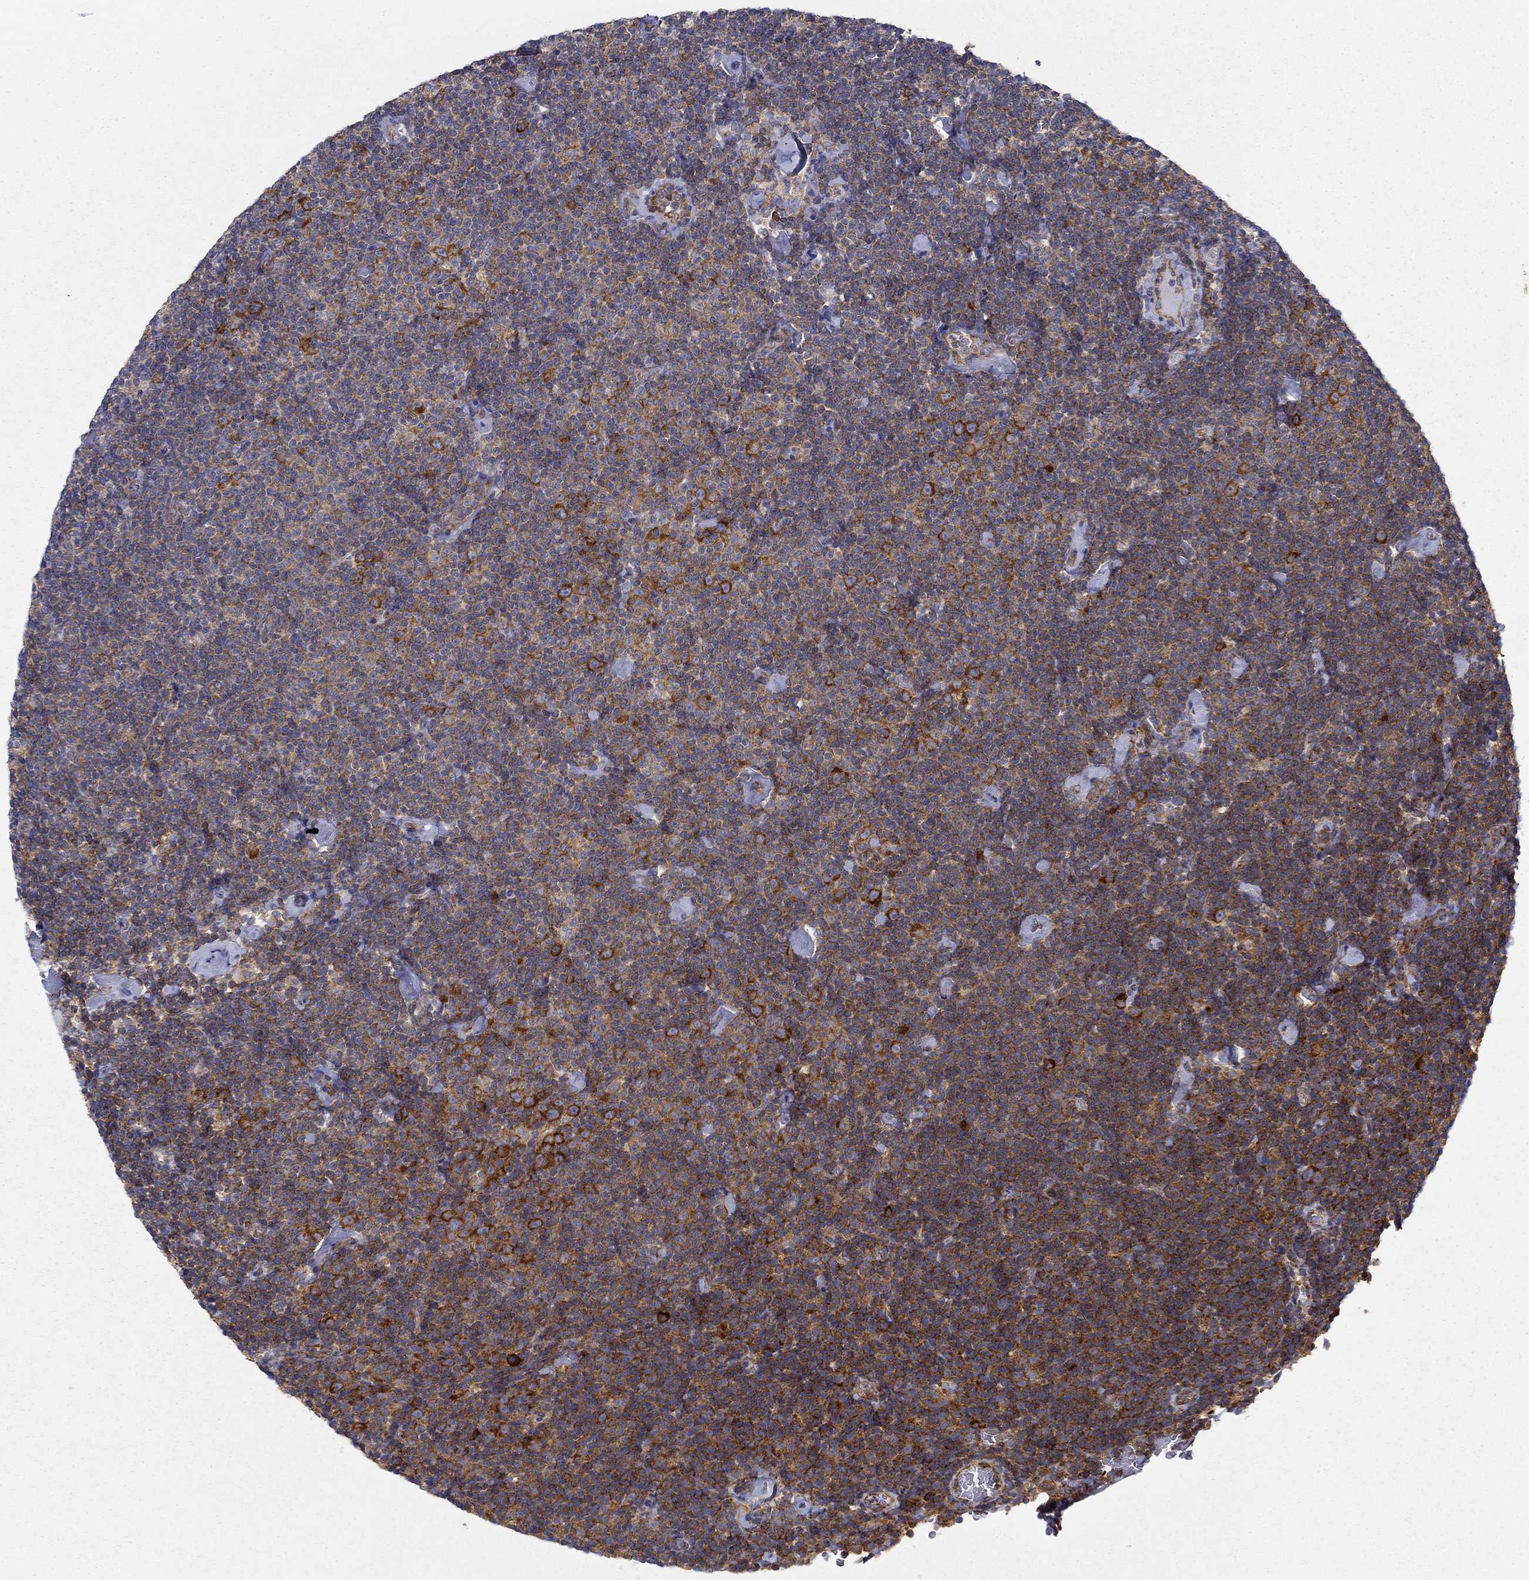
{"staining": {"intensity": "moderate", "quantity": "25%-75%", "location": "cytoplasmic/membranous"}, "tissue": "lymphoma", "cell_type": "Tumor cells", "image_type": "cancer", "snomed": [{"axis": "morphology", "description": "Malignant lymphoma, non-Hodgkin's type, Low grade"}, {"axis": "topography", "description": "Lymph node"}], "caption": "The micrograph reveals staining of malignant lymphoma, non-Hodgkin's type (low-grade), revealing moderate cytoplasmic/membranous protein expression (brown color) within tumor cells.", "gene": "FXR1", "patient": {"sex": "male", "age": 81}}